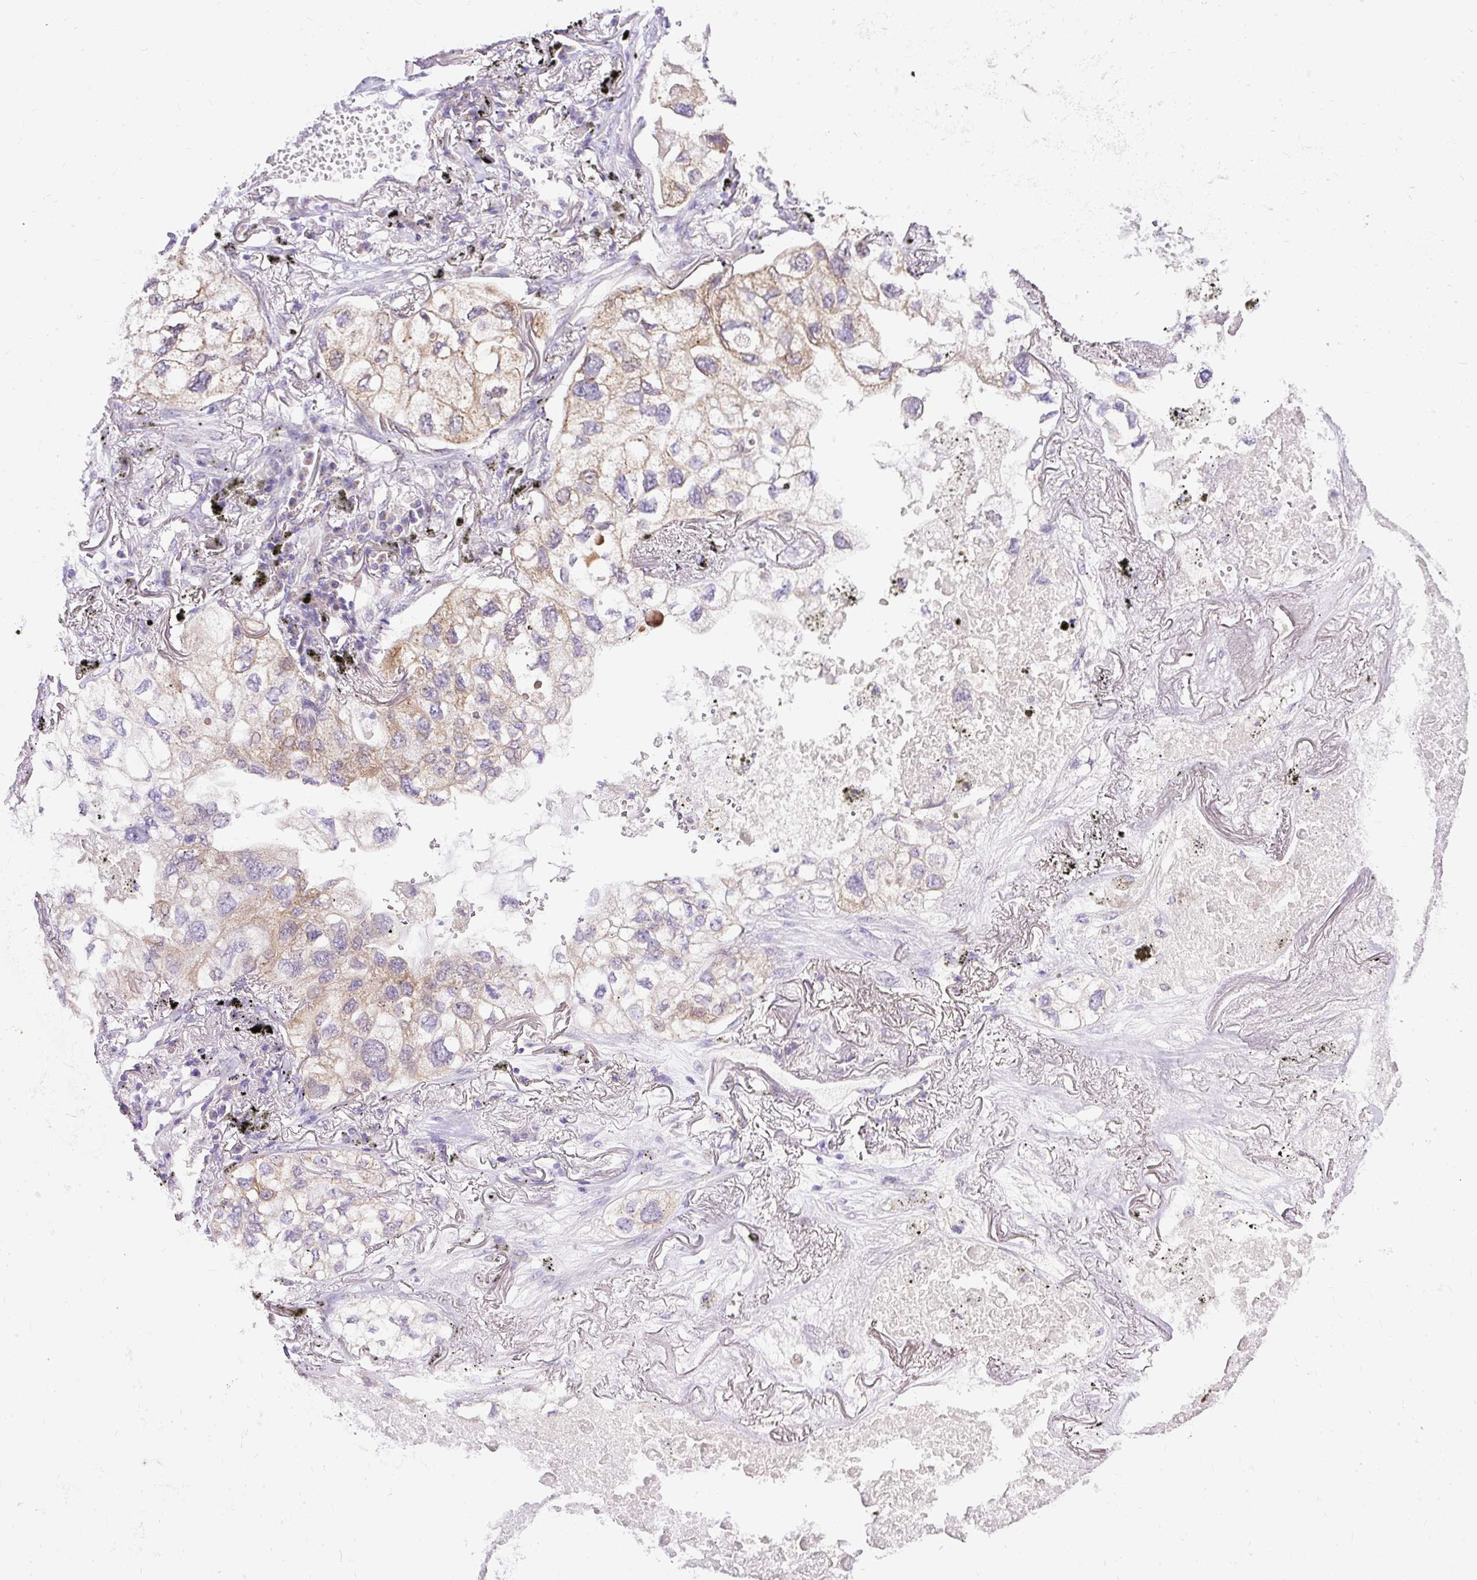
{"staining": {"intensity": "moderate", "quantity": "<25%", "location": "cytoplasmic/membranous"}, "tissue": "lung cancer", "cell_type": "Tumor cells", "image_type": "cancer", "snomed": [{"axis": "morphology", "description": "Adenocarcinoma, NOS"}, {"axis": "topography", "description": "Lung"}], "caption": "Adenocarcinoma (lung) stained with a brown dye shows moderate cytoplasmic/membranous positive positivity in about <25% of tumor cells.", "gene": "AMFR", "patient": {"sex": "male", "age": 65}}